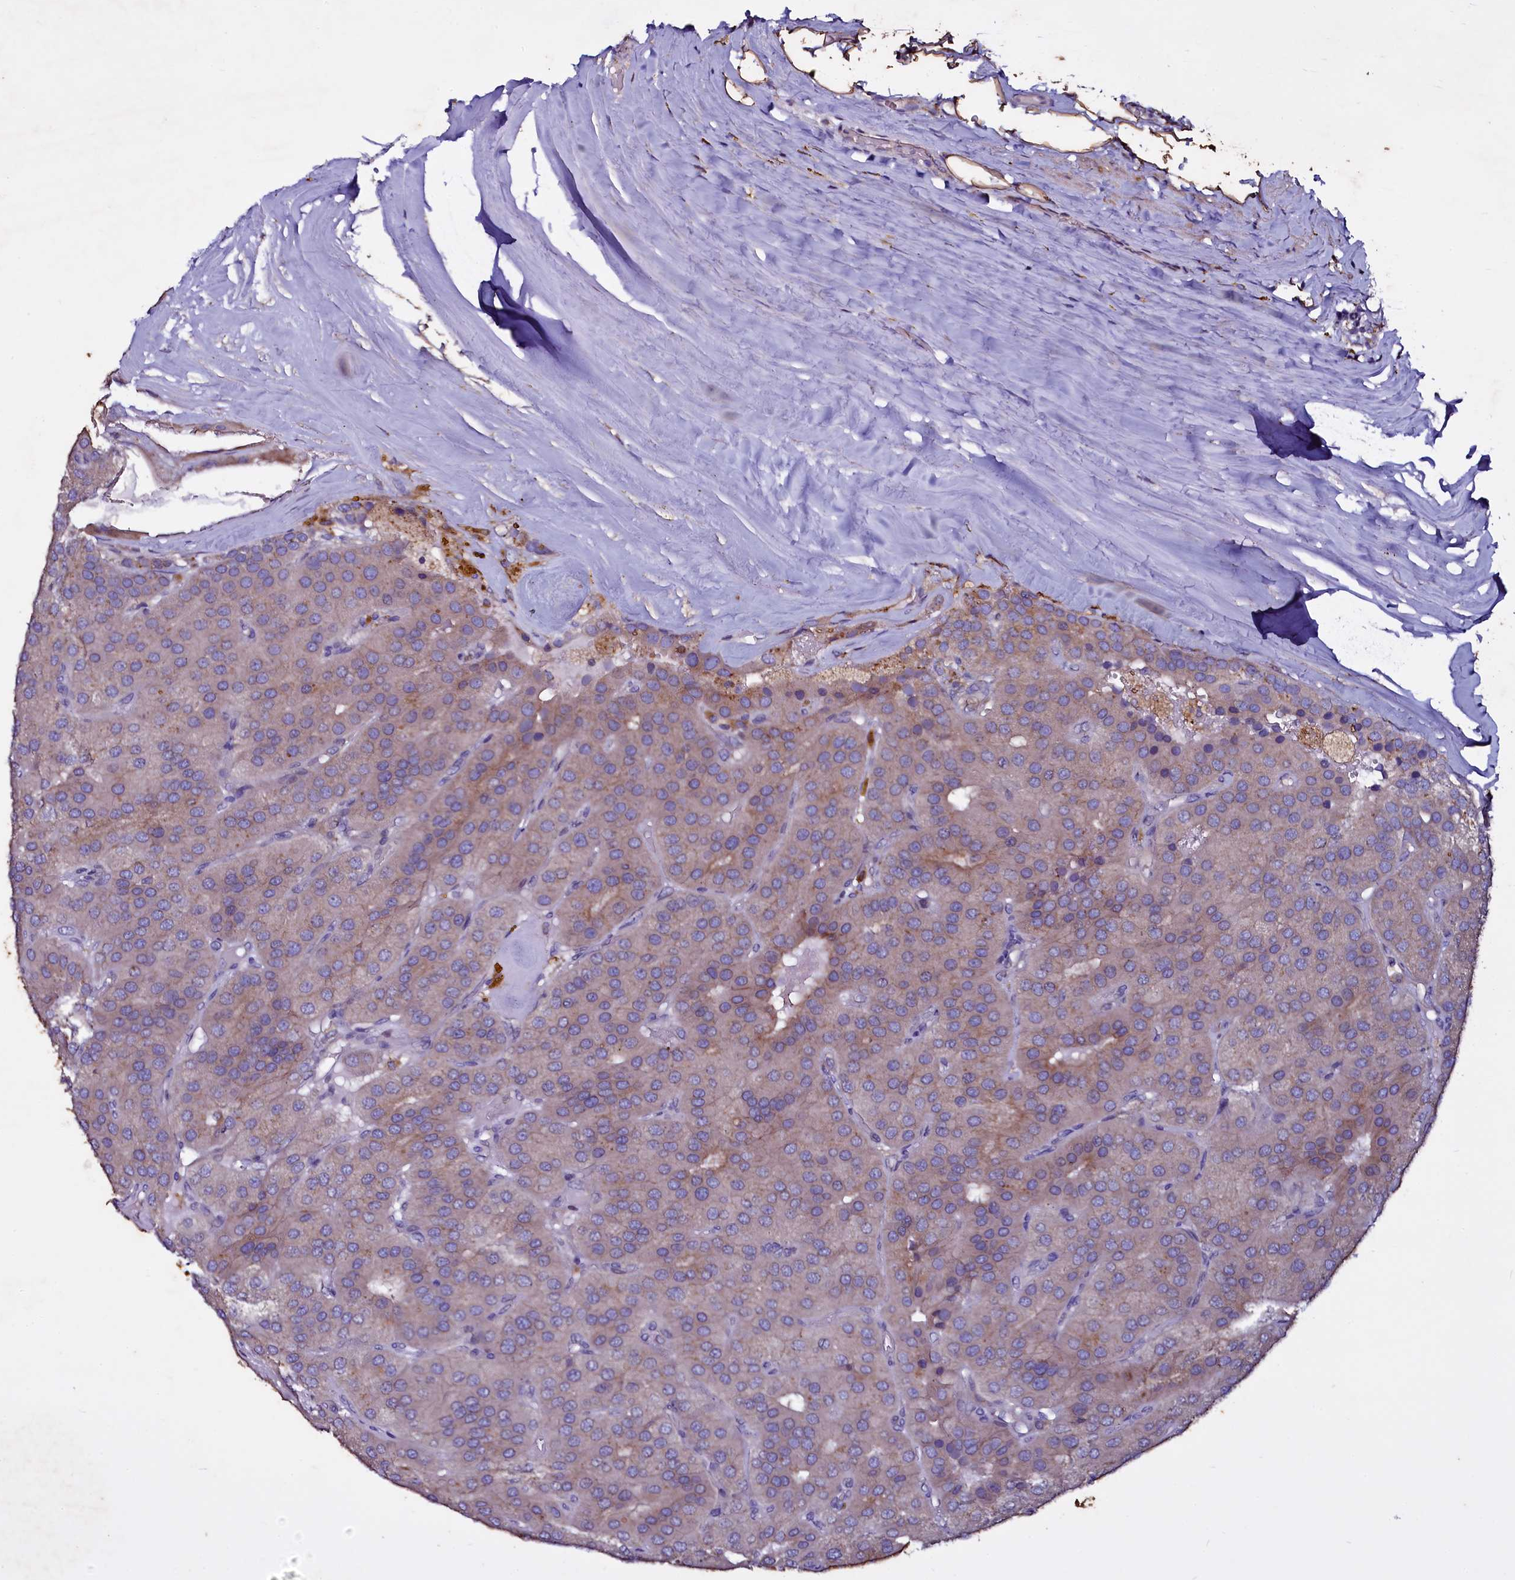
{"staining": {"intensity": "weak", "quantity": "25%-75%", "location": "cytoplasmic/membranous"}, "tissue": "parathyroid gland", "cell_type": "Glandular cells", "image_type": "normal", "snomed": [{"axis": "morphology", "description": "Normal tissue, NOS"}, {"axis": "morphology", "description": "Adenoma, NOS"}, {"axis": "topography", "description": "Parathyroid gland"}], "caption": "Immunohistochemistry of benign human parathyroid gland demonstrates low levels of weak cytoplasmic/membranous staining in about 25%-75% of glandular cells. (Brightfield microscopy of DAB IHC at high magnification).", "gene": "SELENOT", "patient": {"sex": "female", "age": 86}}